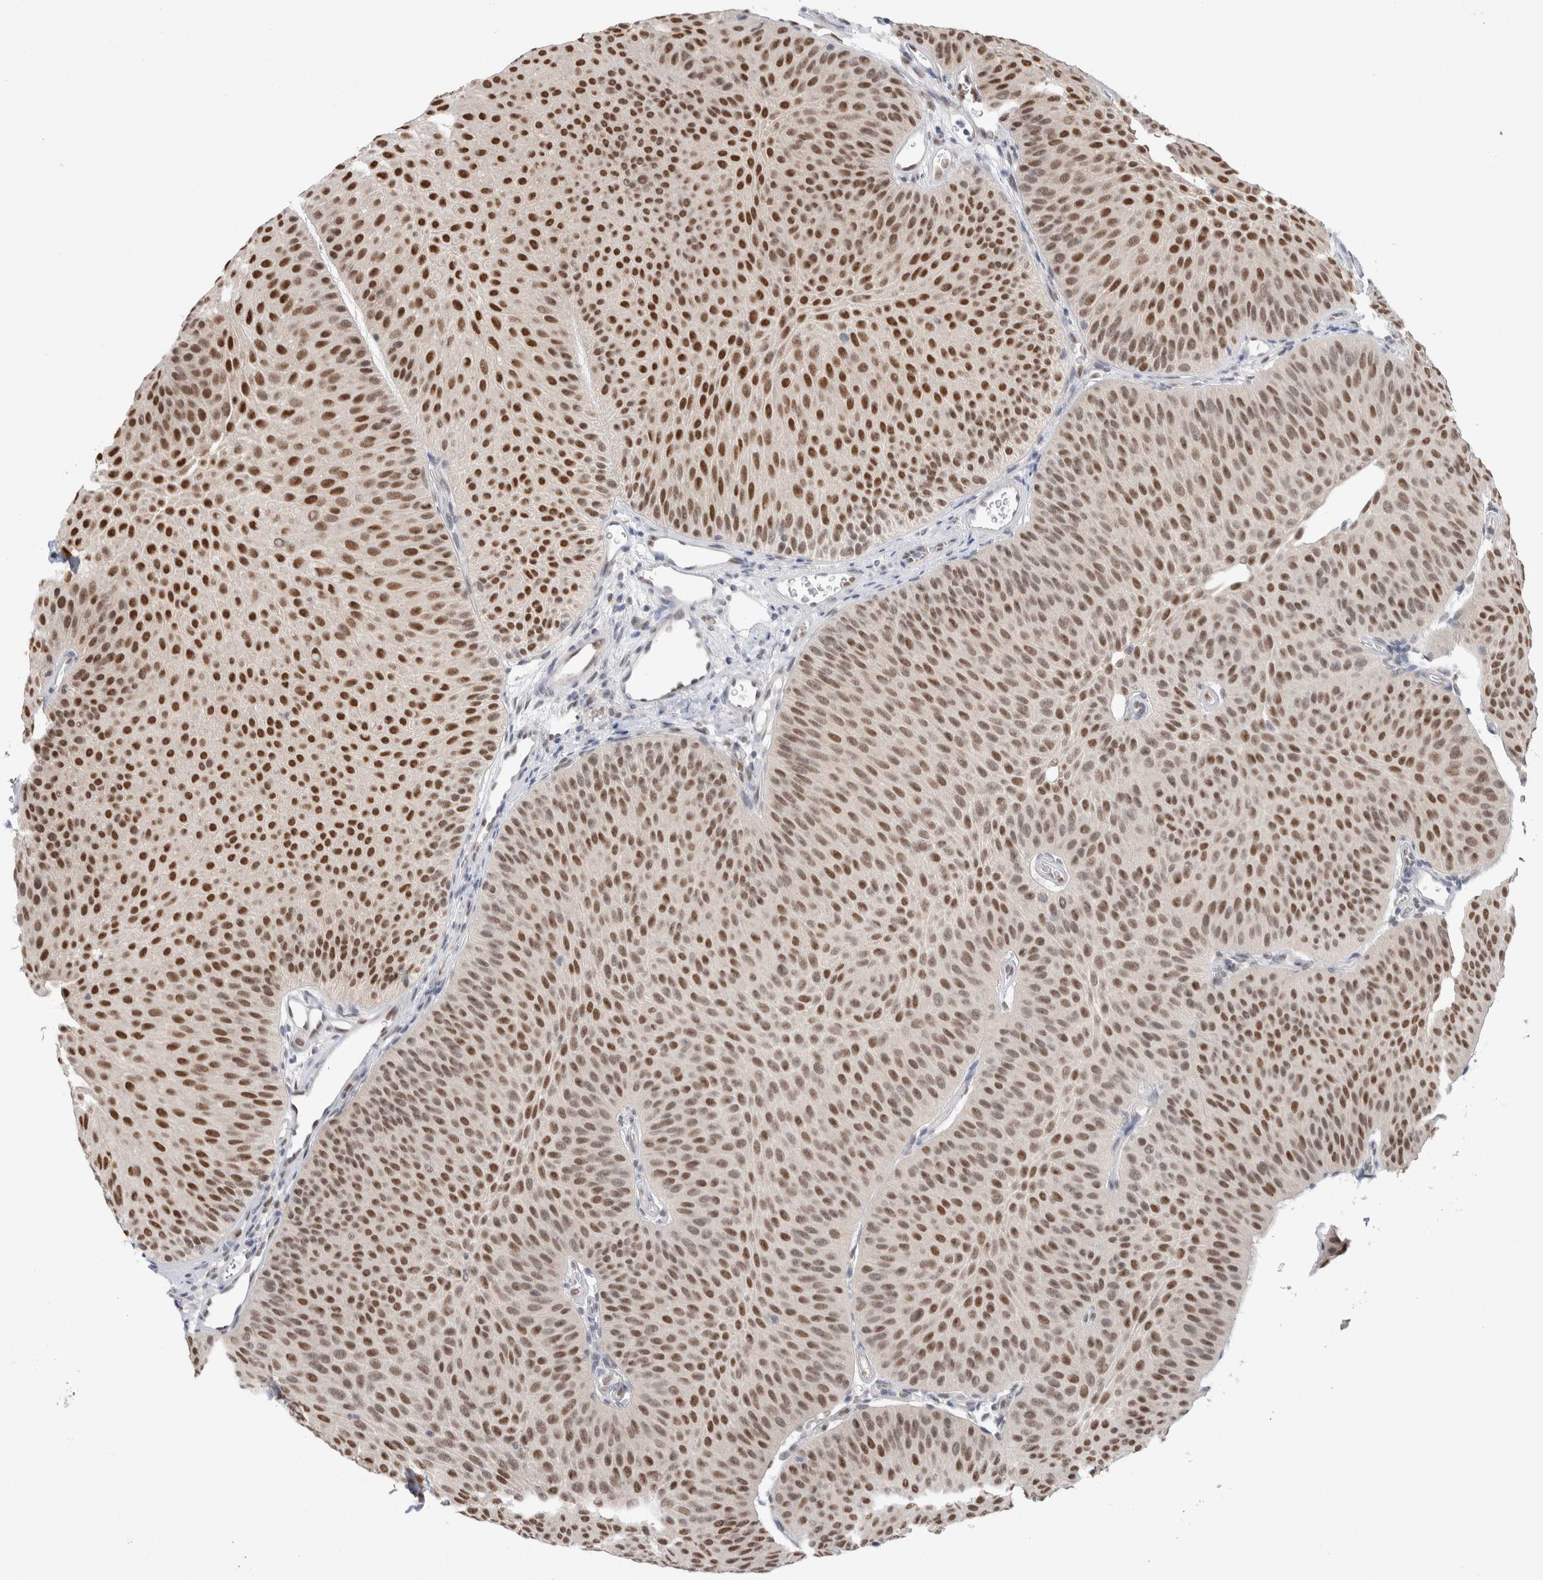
{"staining": {"intensity": "strong", "quantity": ">75%", "location": "nuclear"}, "tissue": "urothelial cancer", "cell_type": "Tumor cells", "image_type": "cancer", "snomed": [{"axis": "morphology", "description": "Urothelial carcinoma, Low grade"}, {"axis": "topography", "description": "Urinary bladder"}], "caption": "Urothelial cancer stained with immunohistochemistry (IHC) displays strong nuclear staining in approximately >75% of tumor cells.", "gene": "PRMT1", "patient": {"sex": "female", "age": 60}}